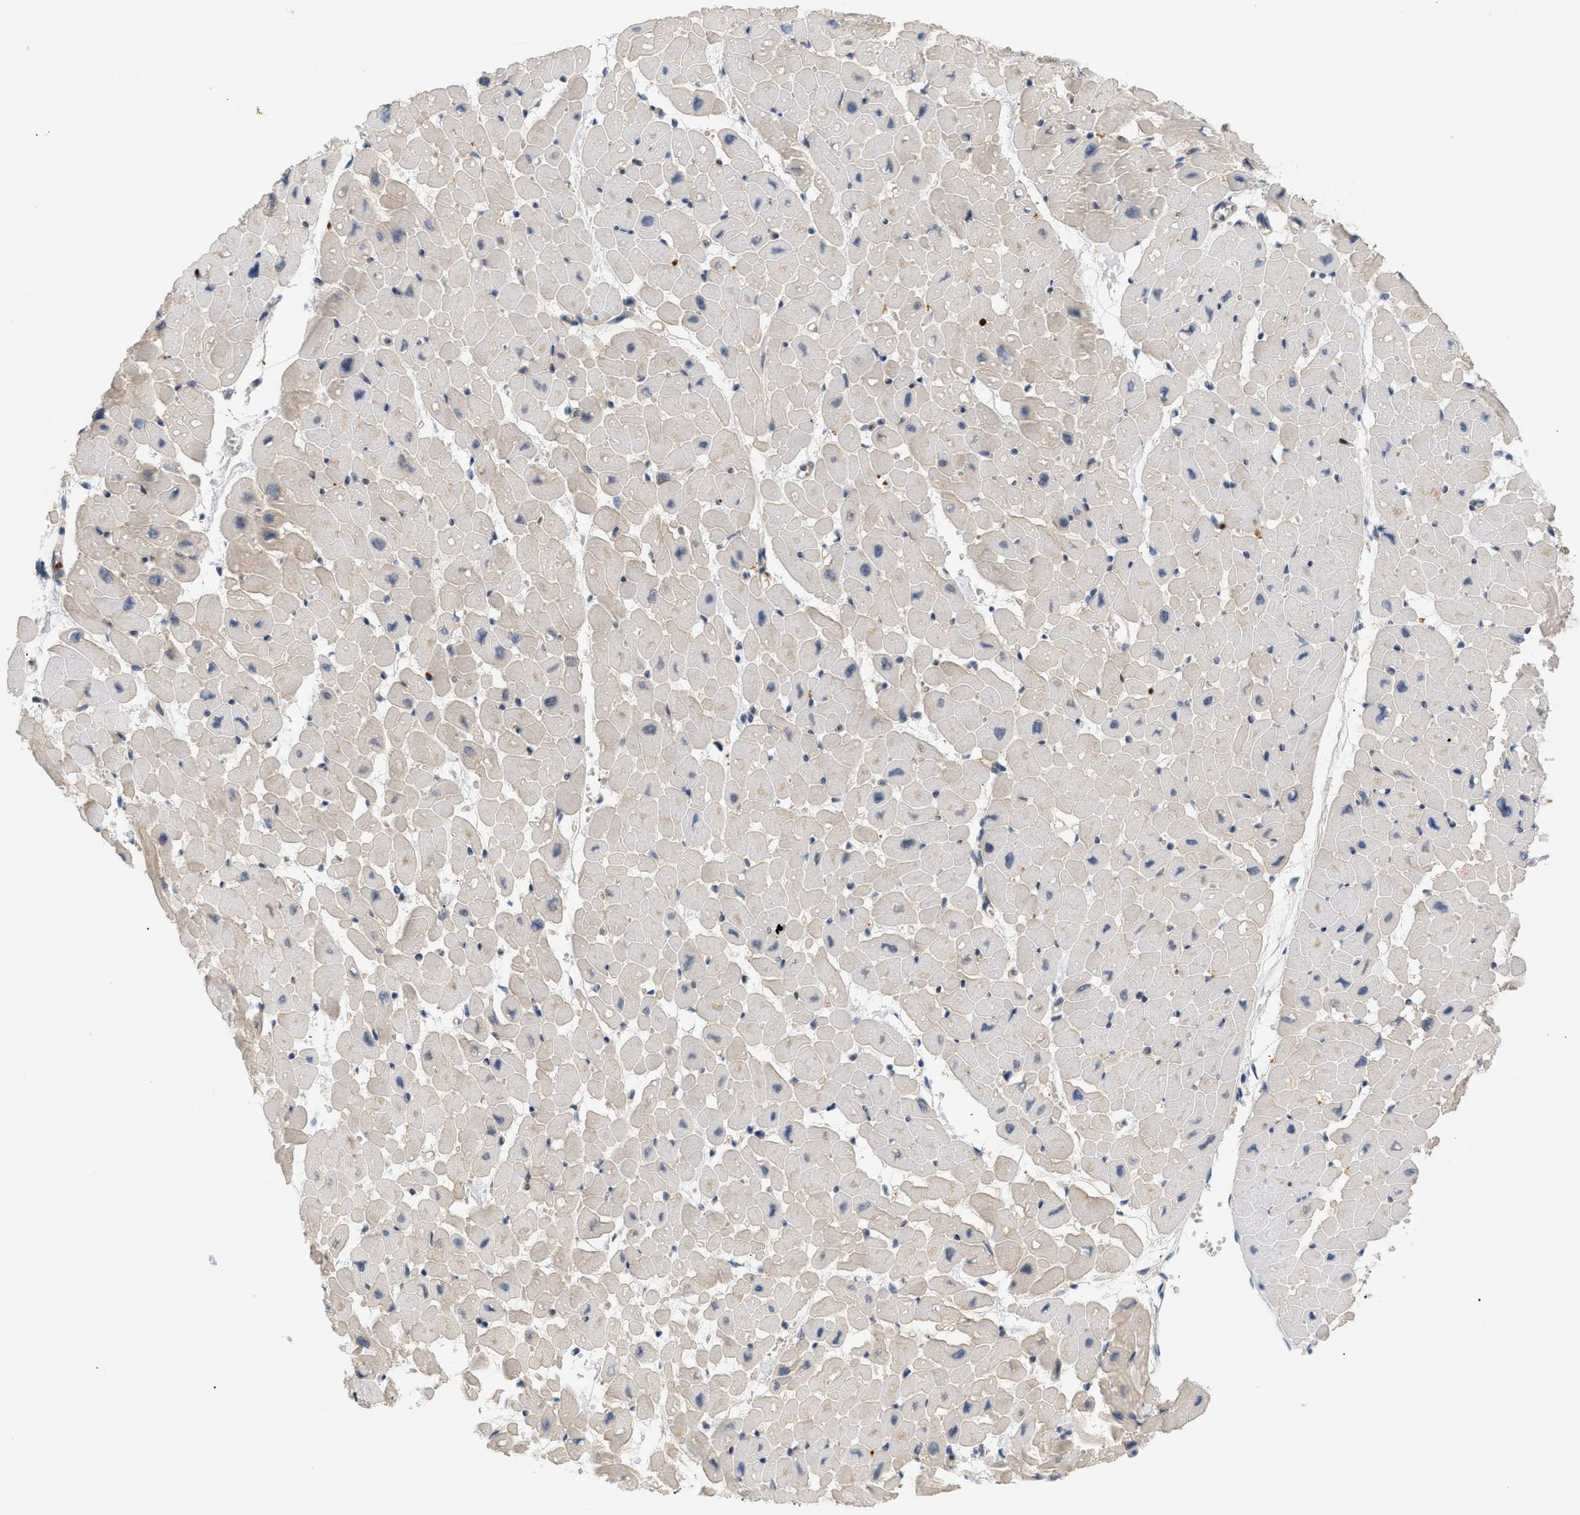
{"staining": {"intensity": "negative", "quantity": "none", "location": "none"}, "tissue": "heart muscle", "cell_type": "Cardiomyocytes", "image_type": "normal", "snomed": [{"axis": "morphology", "description": "Normal tissue, NOS"}, {"axis": "topography", "description": "Heart"}], "caption": "Immunohistochemical staining of normal heart muscle reveals no significant staining in cardiomyocytes. The staining is performed using DAB (3,3'-diaminobenzidine) brown chromogen with nuclei counter-stained in using hematoxylin.", "gene": "PYCARD", "patient": {"sex": "male", "age": 45}}